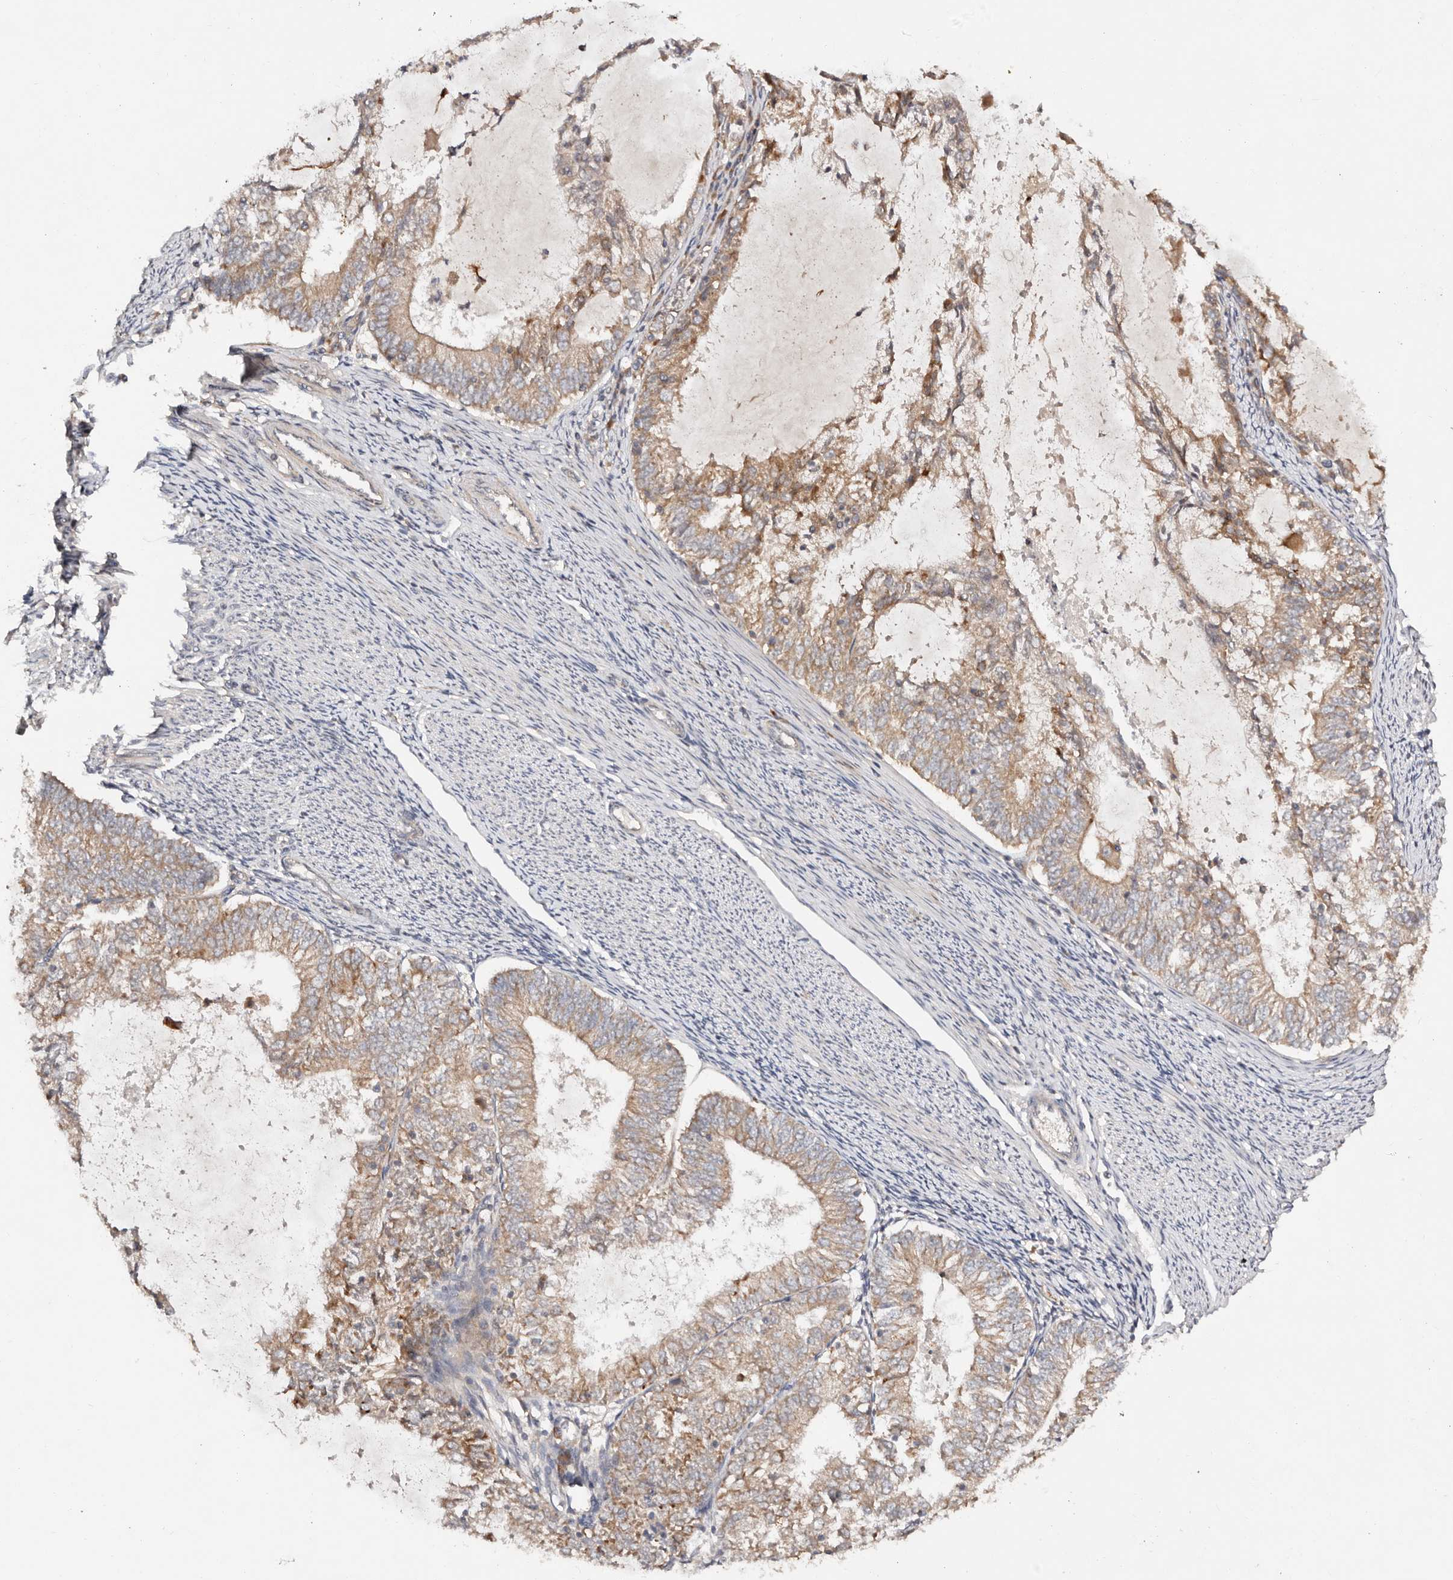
{"staining": {"intensity": "moderate", "quantity": ">75%", "location": "cytoplasmic/membranous"}, "tissue": "endometrial cancer", "cell_type": "Tumor cells", "image_type": "cancer", "snomed": [{"axis": "morphology", "description": "Adenocarcinoma, NOS"}, {"axis": "topography", "description": "Endometrium"}], "caption": "This is a micrograph of IHC staining of endometrial cancer, which shows moderate positivity in the cytoplasmic/membranous of tumor cells.", "gene": "DENND11", "patient": {"sex": "female", "age": 57}}